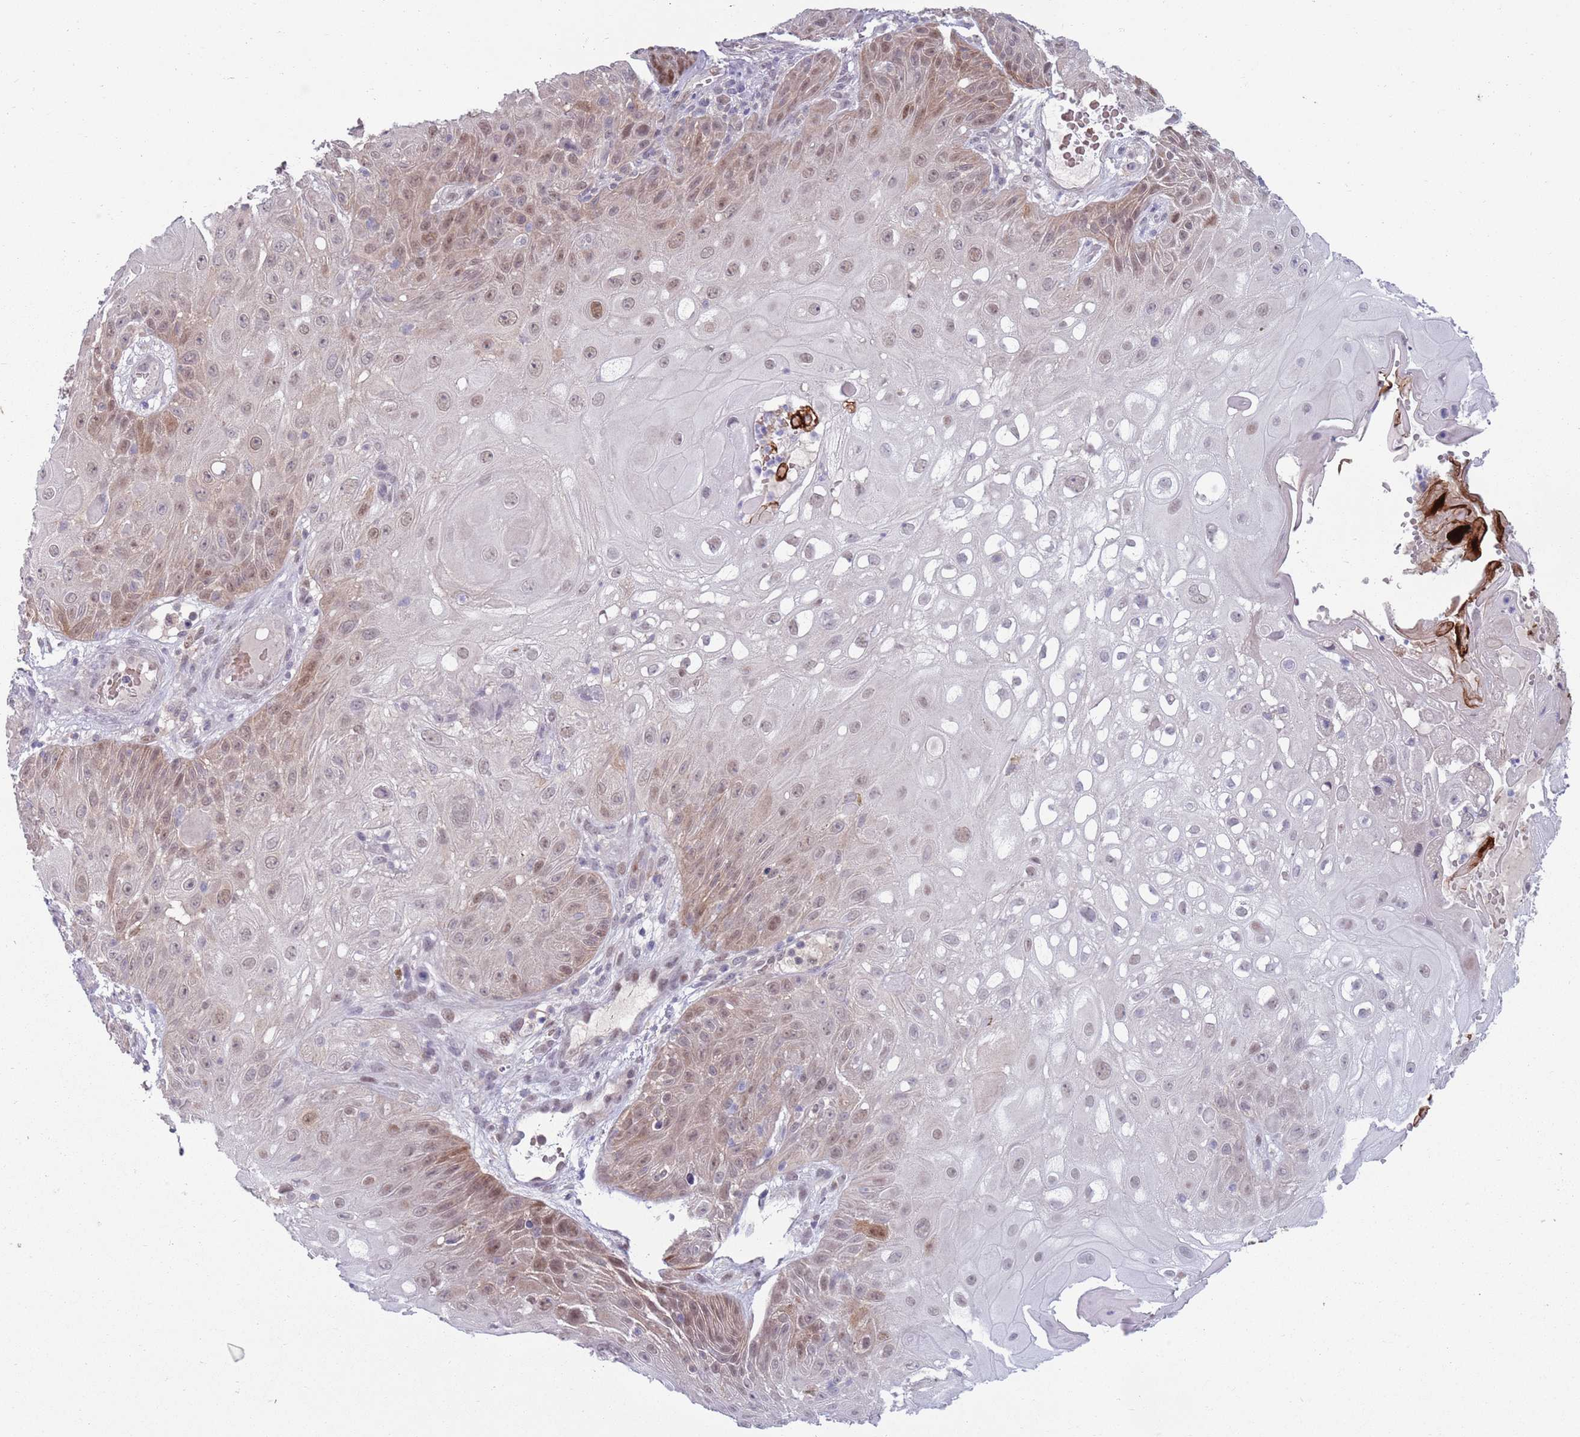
{"staining": {"intensity": "weak", "quantity": "25%-75%", "location": "cytoplasmic/membranous,nuclear"}, "tissue": "skin cancer", "cell_type": "Tumor cells", "image_type": "cancer", "snomed": [{"axis": "morphology", "description": "Normal tissue, NOS"}, {"axis": "morphology", "description": "Squamous cell carcinoma, NOS"}, {"axis": "topography", "description": "Skin"}, {"axis": "topography", "description": "Cartilage tissue"}], "caption": "An immunohistochemistry photomicrograph of neoplastic tissue is shown. Protein staining in brown highlights weak cytoplasmic/membranous and nuclear positivity in skin squamous cell carcinoma within tumor cells.", "gene": "CLNS1A", "patient": {"sex": "female", "age": 79}}